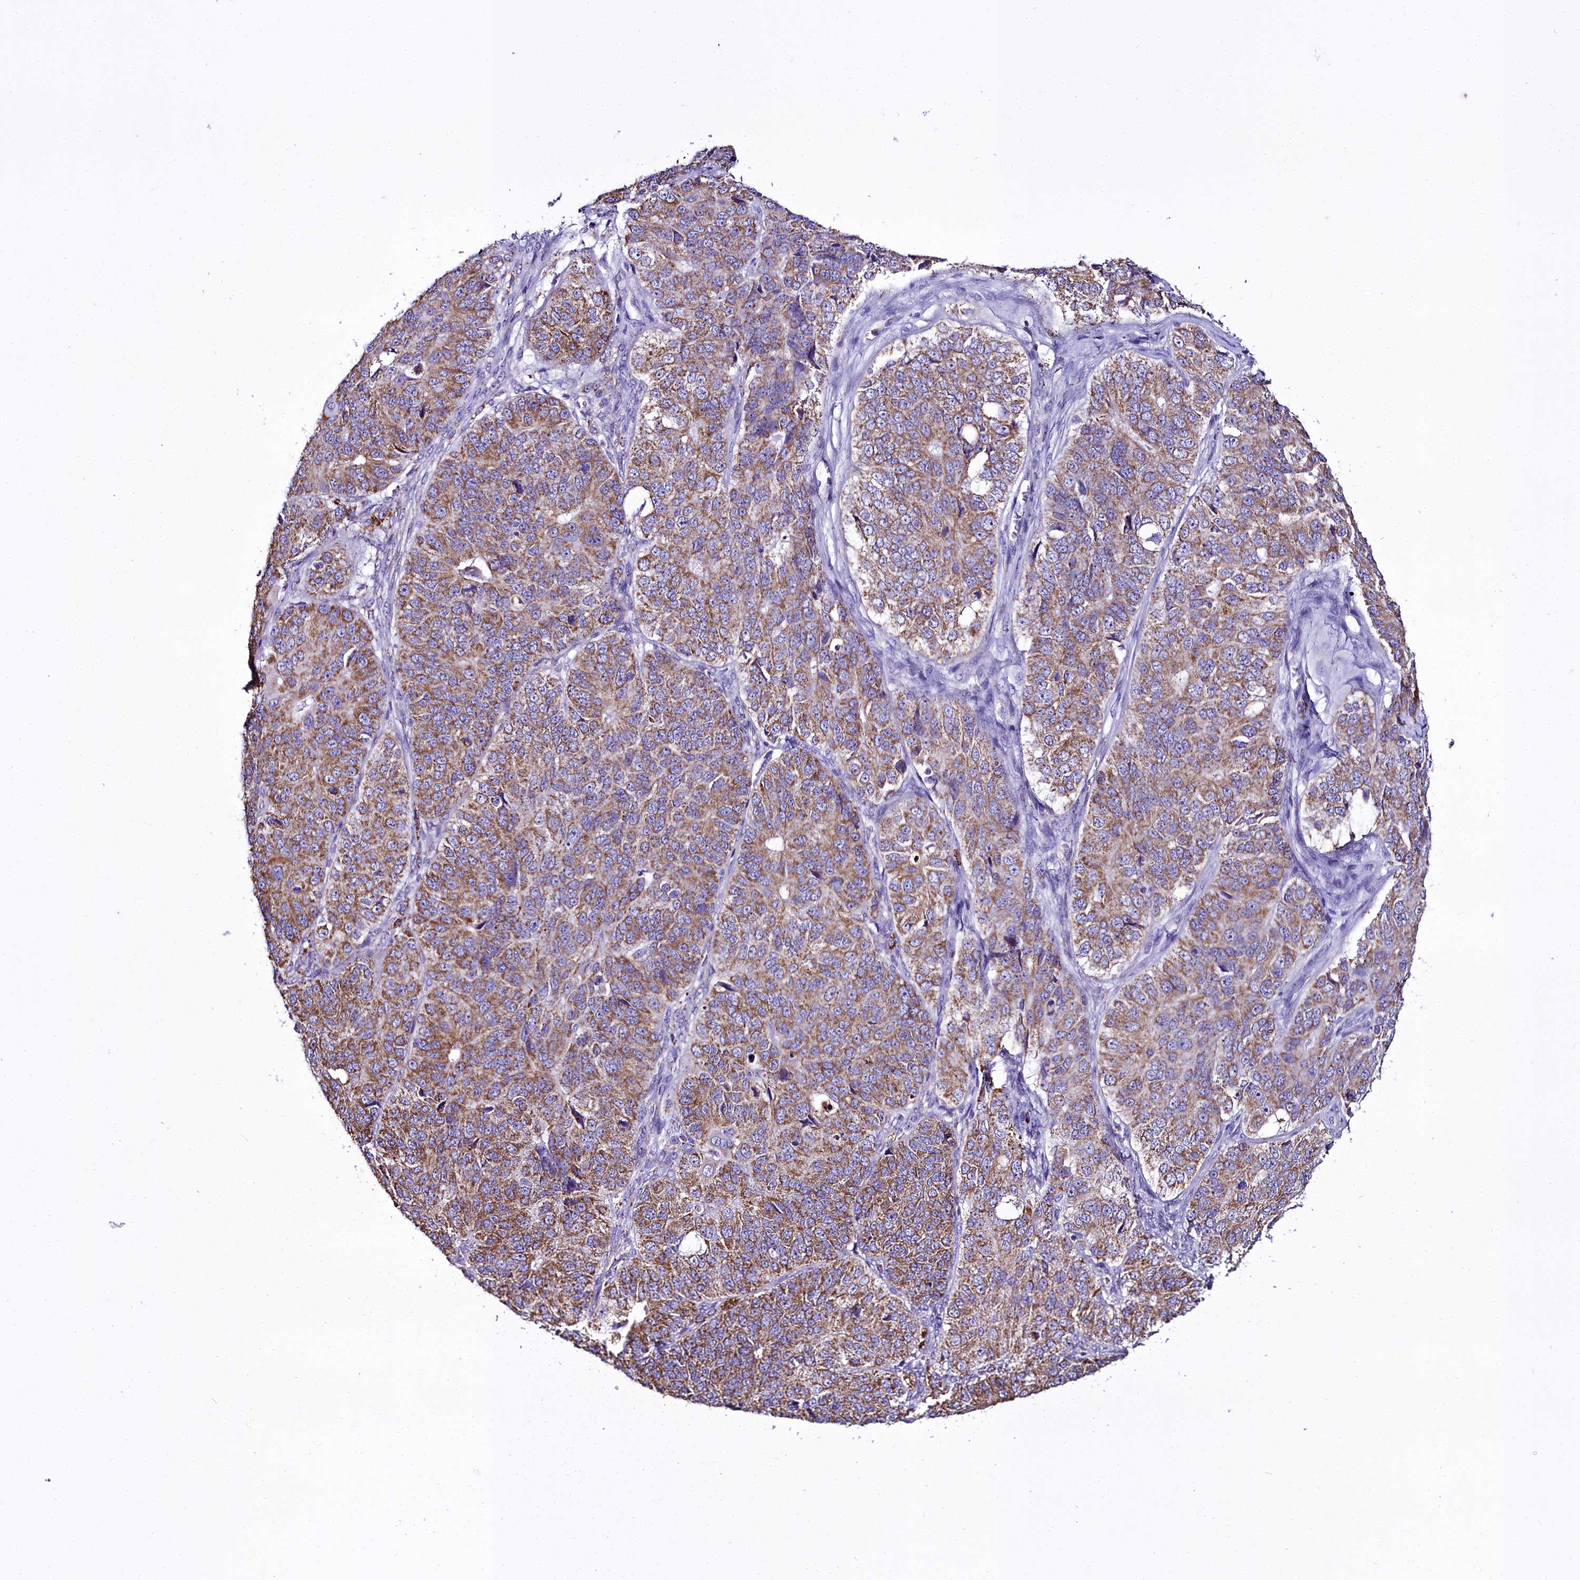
{"staining": {"intensity": "moderate", "quantity": ">75%", "location": "cytoplasmic/membranous"}, "tissue": "ovarian cancer", "cell_type": "Tumor cells", "image_type": "cancer", "snomed": [{"axis": "morphology", "description": "Carcinoma, endometroid"}, {"axis": "topography", "description": "Ovary"}], "caption": "The histopathology image shows immunohistochemical staining of ovarian cancer (endometroid carcinoma). There is moderate cytoplasmic/membranous staining is seen in about >75% of tumor cells.", "gene": "WDFY3", "patient": {"sex": "female", "age": 51}}